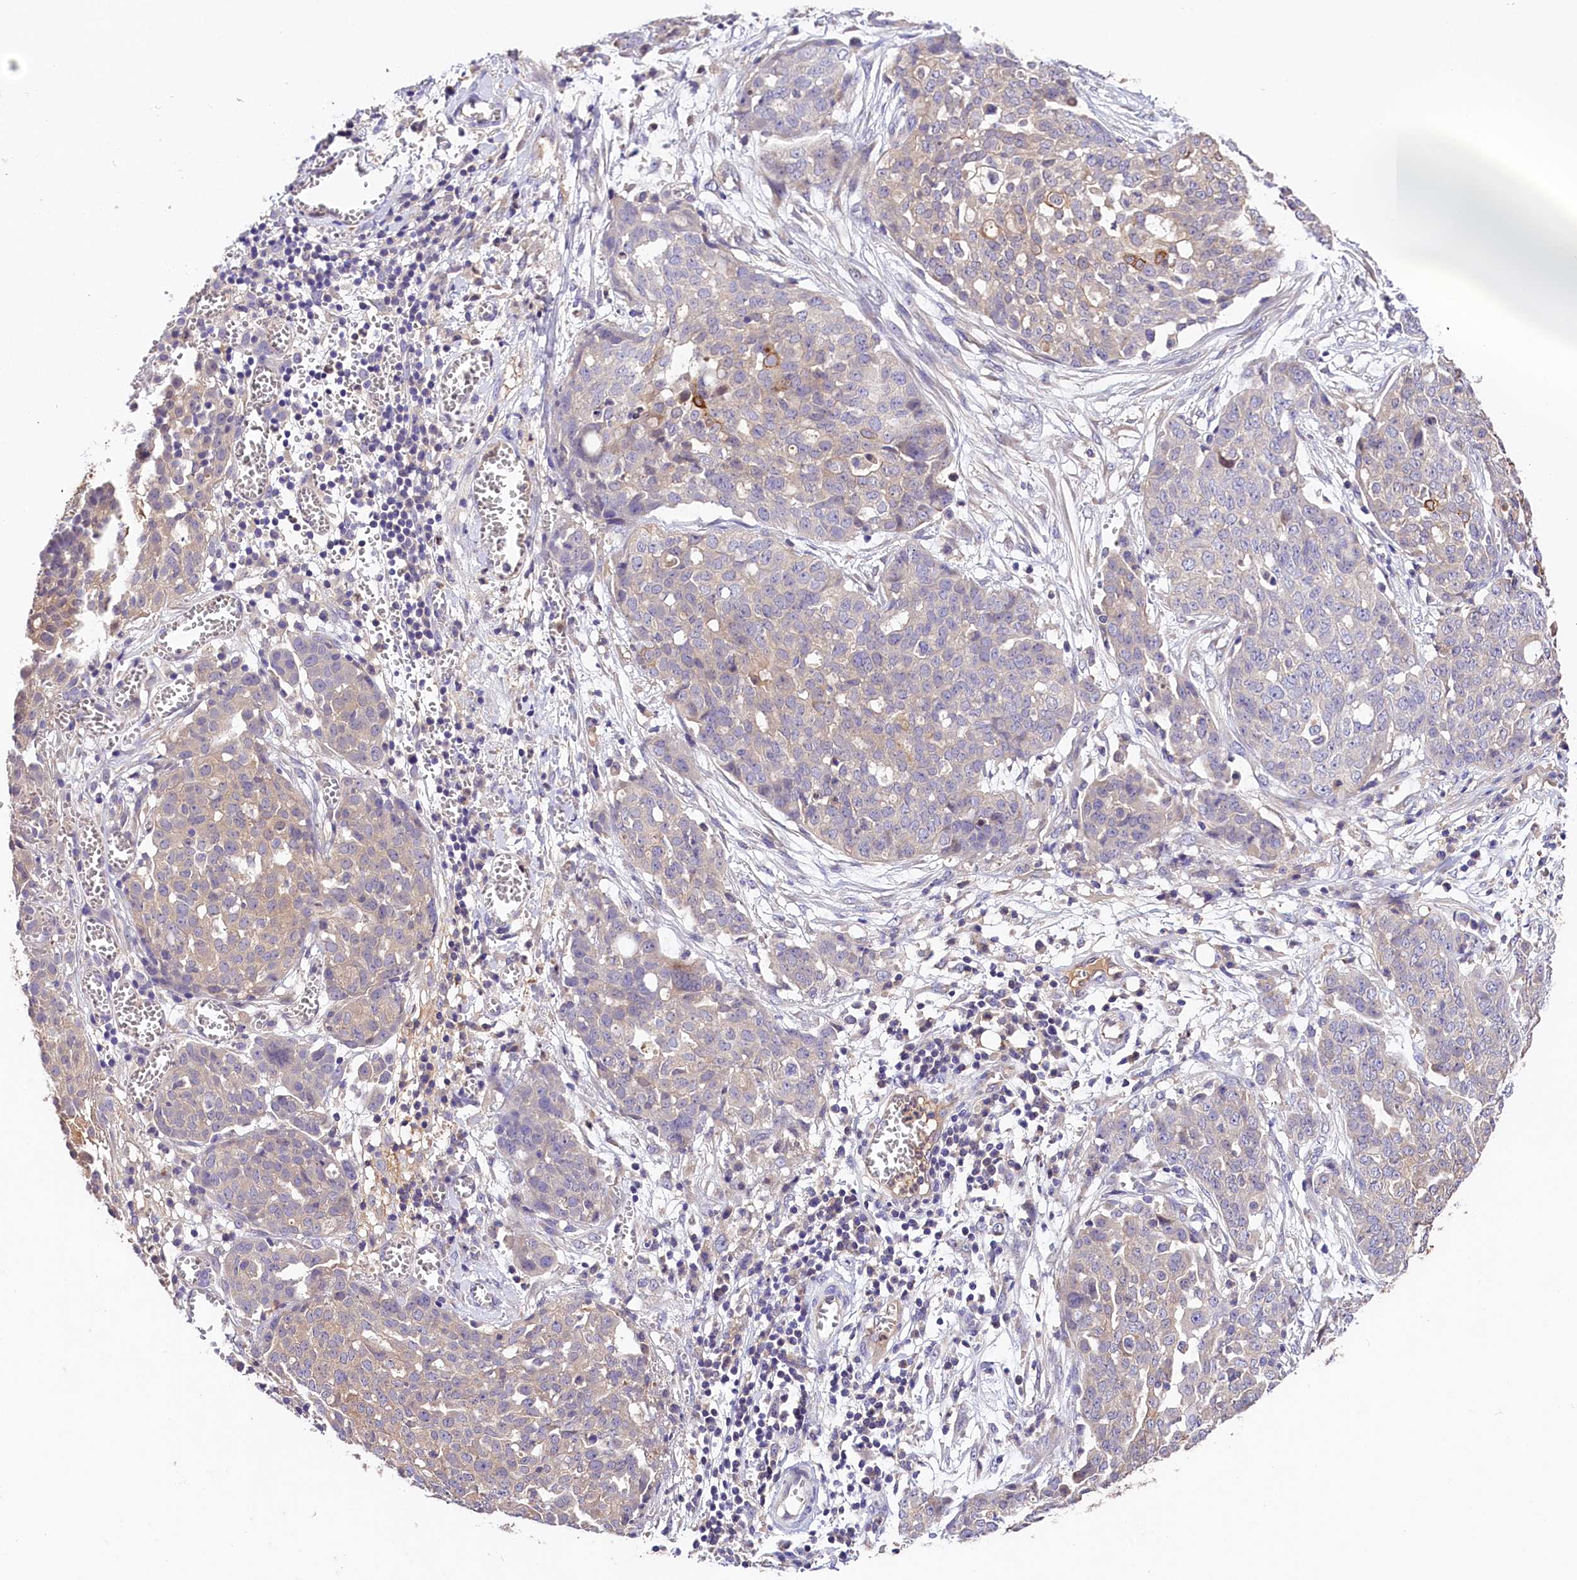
{"staining": {"intensity": "moderate", "quantity": "<25%", "location": "cytoplasmic/membranous"}, "tissue": "ovarian cancer", "cell_type": "Tumor cells", "image_type": "cancer", "snomed": [{"axis": "morphology", "description": "Cystadenocarcinoma, serous, NOS"}, {"axis": "topography", "description": "Soft tissue"}, {"axis": "topography", "description": "Ovary"}], "caption": "This photomicrograph exhibits immunohistochemistry staining of ovarian cancer (serous cystadenocarcinoma), with low moderate cytoplasmic/membranous expression in approximately <25% of tumor cells.", "gene": "ARMC6", "patient": {"sex": "female", "age": 57}}